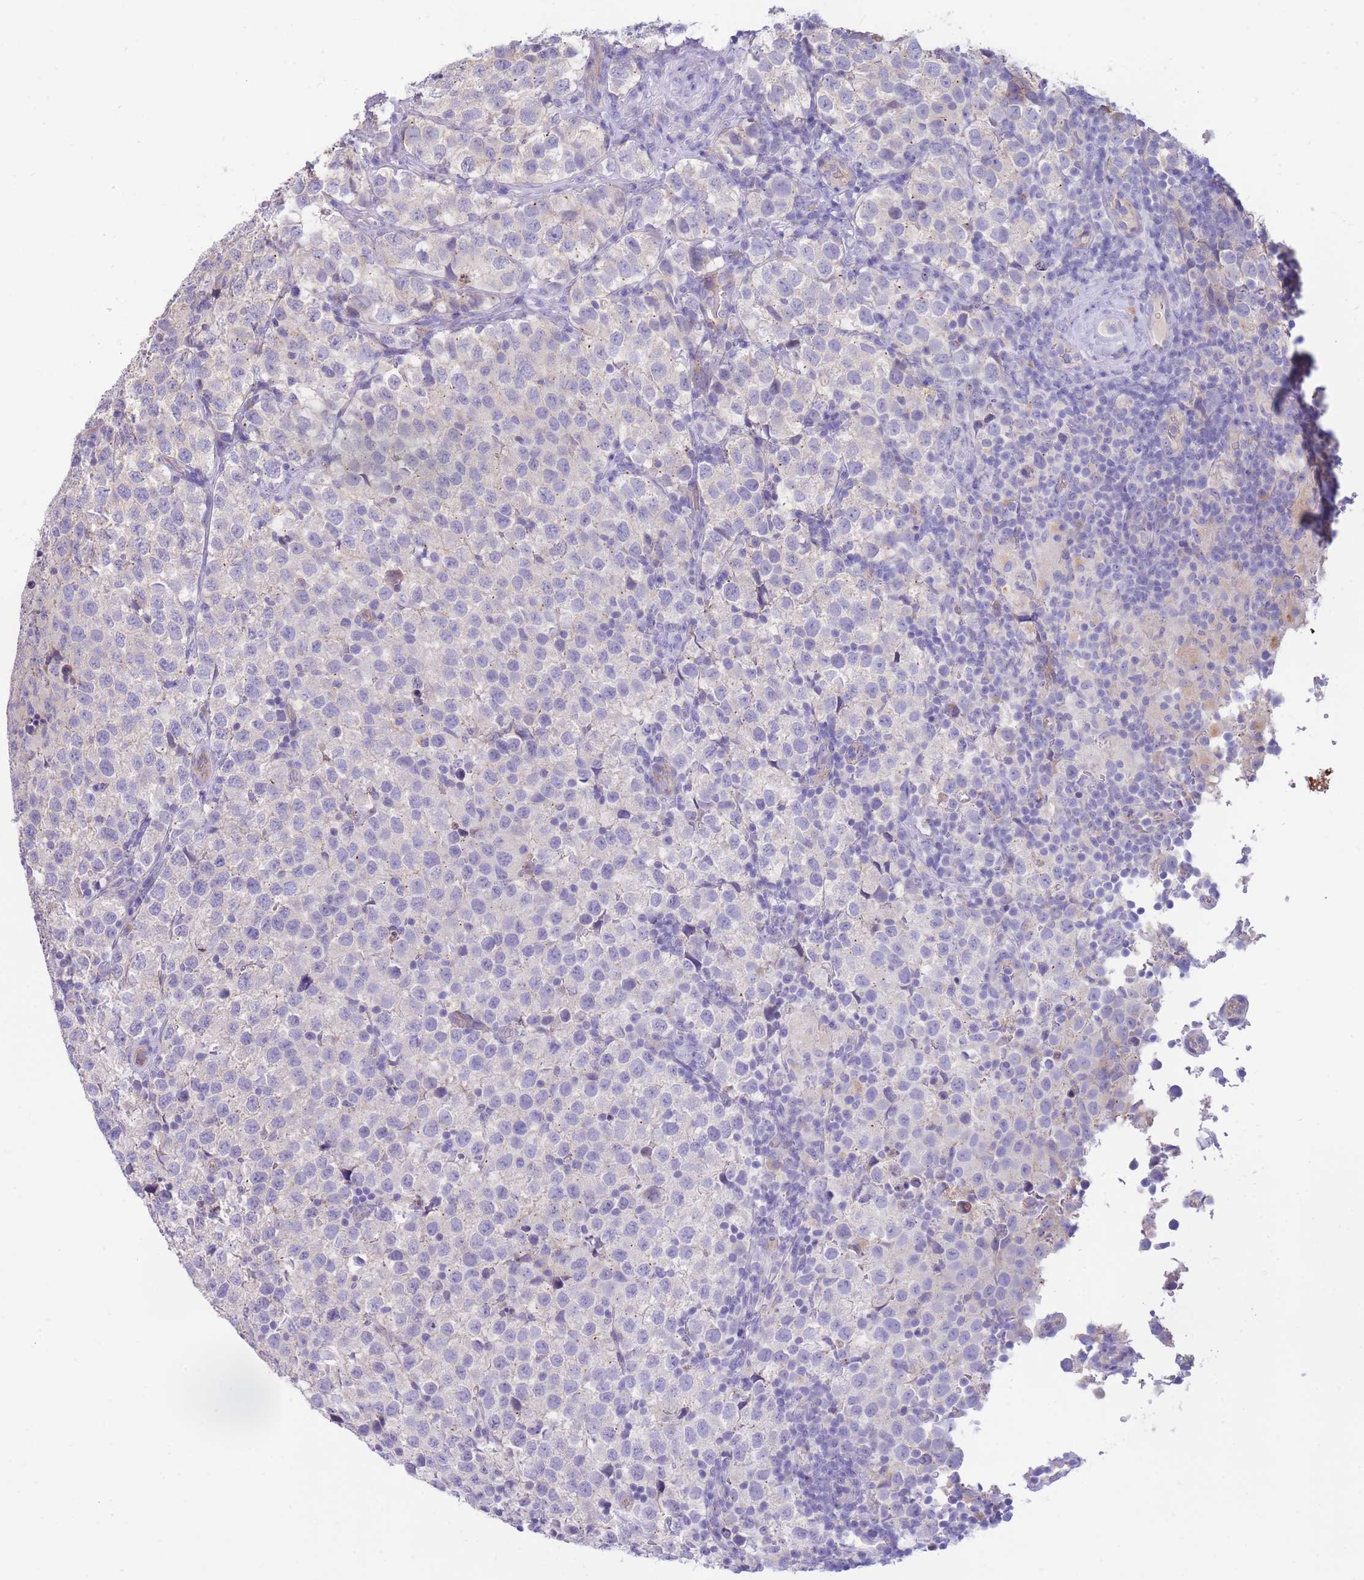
{"staining": {"intensity": "negative", "quantity": "none", "location": "none"}, "tissue": "testis cancer", "cell_type": "Tumor cells", "image_type": "cancer", "snomed": [{"axis": "morphology", "description": "Seminoma, NOS"}, {"axis": "topography", "description": "Testis"}], "caption": "Immunohistochemical staining of testis cancer (seminoma) demonstrates no significant staining in tumor cells.", "gene": "SULT1A1", "patient": {"sex": "male", "age": 34}}